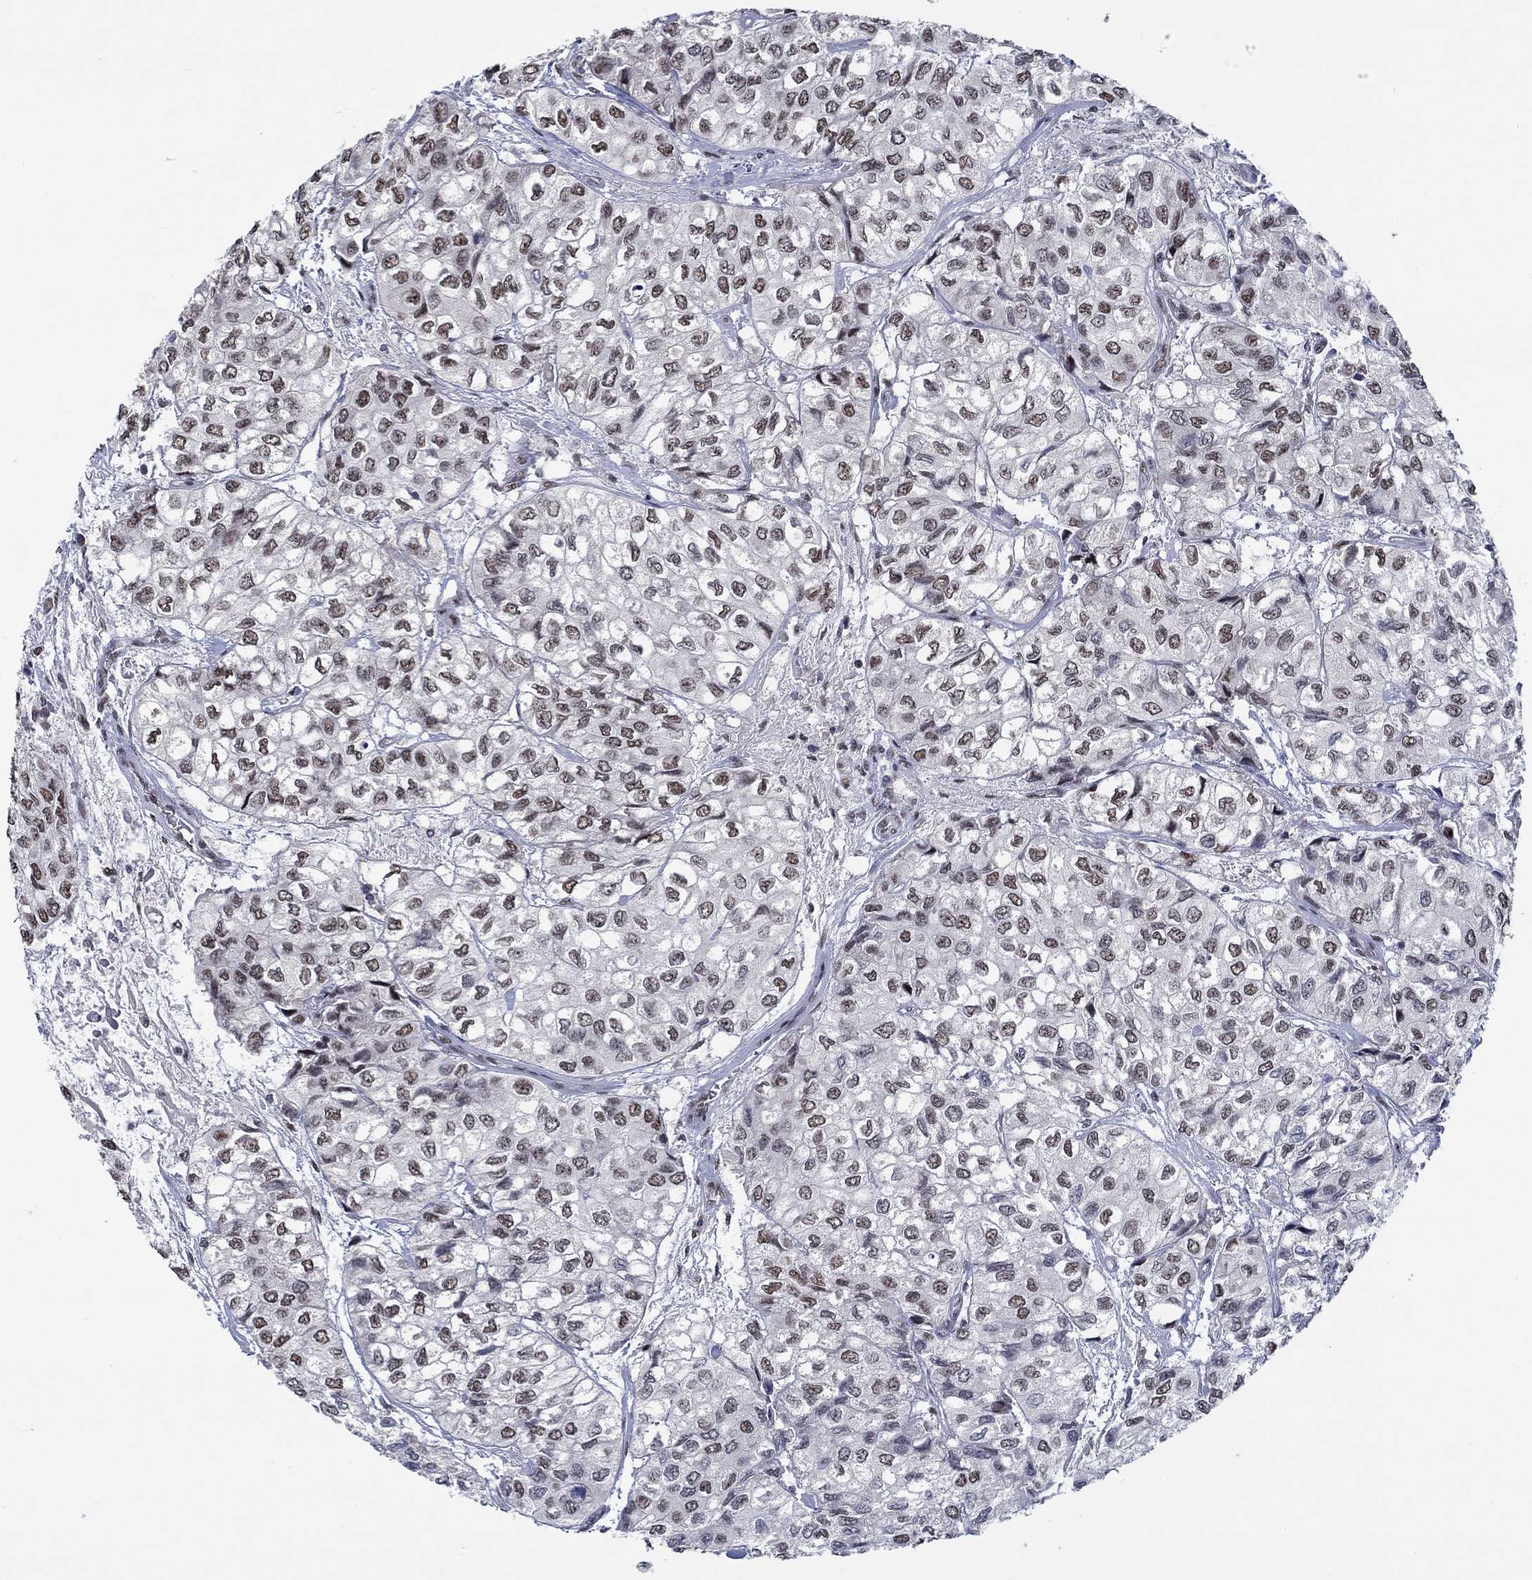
{"staining": {"intensity": "weak", "quantity": "25%-75%", "location": "nuclear"}, "tissue": "urothelial cancer", "cell_type": "Tumor cells", "image_type": "cancer", "snomed": [{"axis": "morphology", "description": "Urothelial carcinoma, High grade"}, {"axis": "topography", "description": "Urinary bladder"}], "caption": "Immunohistochemical staining of human high-grade urothelial carcinoma exhibits low levels of weak nuclear positivity in about 25%-75% of tumor cells. Immunohistochemistry stains the protein in brown and the nuclei are stained blue.", "gene": "HTN1", "patient": {"sex": "male", "age": 73}}